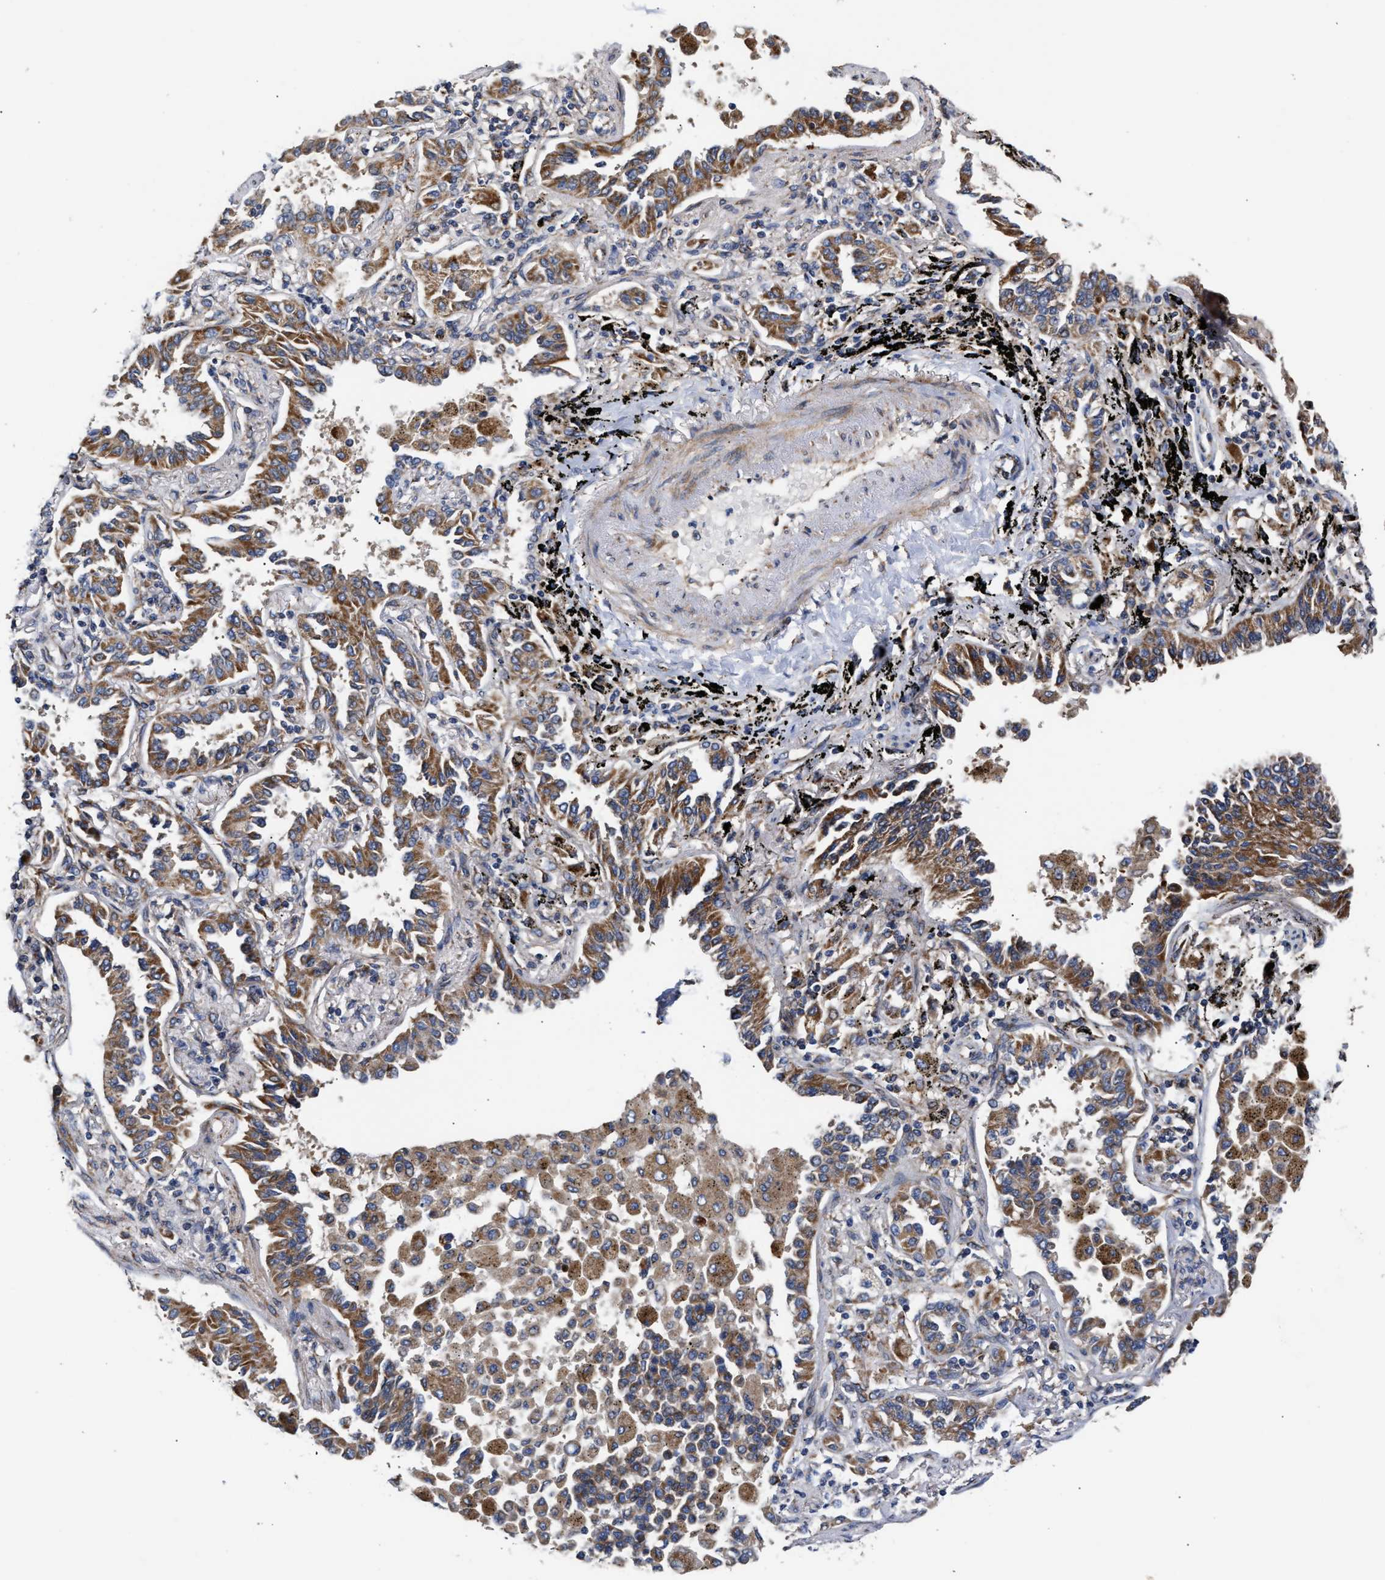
{"staining": {"intensity": "moderate", "quantity": ">75%", "location": "cytoplasmic/membranous"}, "tissue": "lung cancer", "cell_type": "Tumor cells", "image_type": "cancer", "snomed": [{"axis": "morphology", "description": "Normal tissue, NOS"}, {"axis": "morphology", "description": "Adenocarcinoma, NOS"}, {"axis": "topography", "description": "Lung"}], "caption": "Brown immunohistochemical staining in human lung cancer (adenocarcinoma) reveals moderate cytoplasmic/membranous staining in about >75% of tumor cells.", "gene": "MALSU1", "patient": {"sex": "male", "age": 59}}